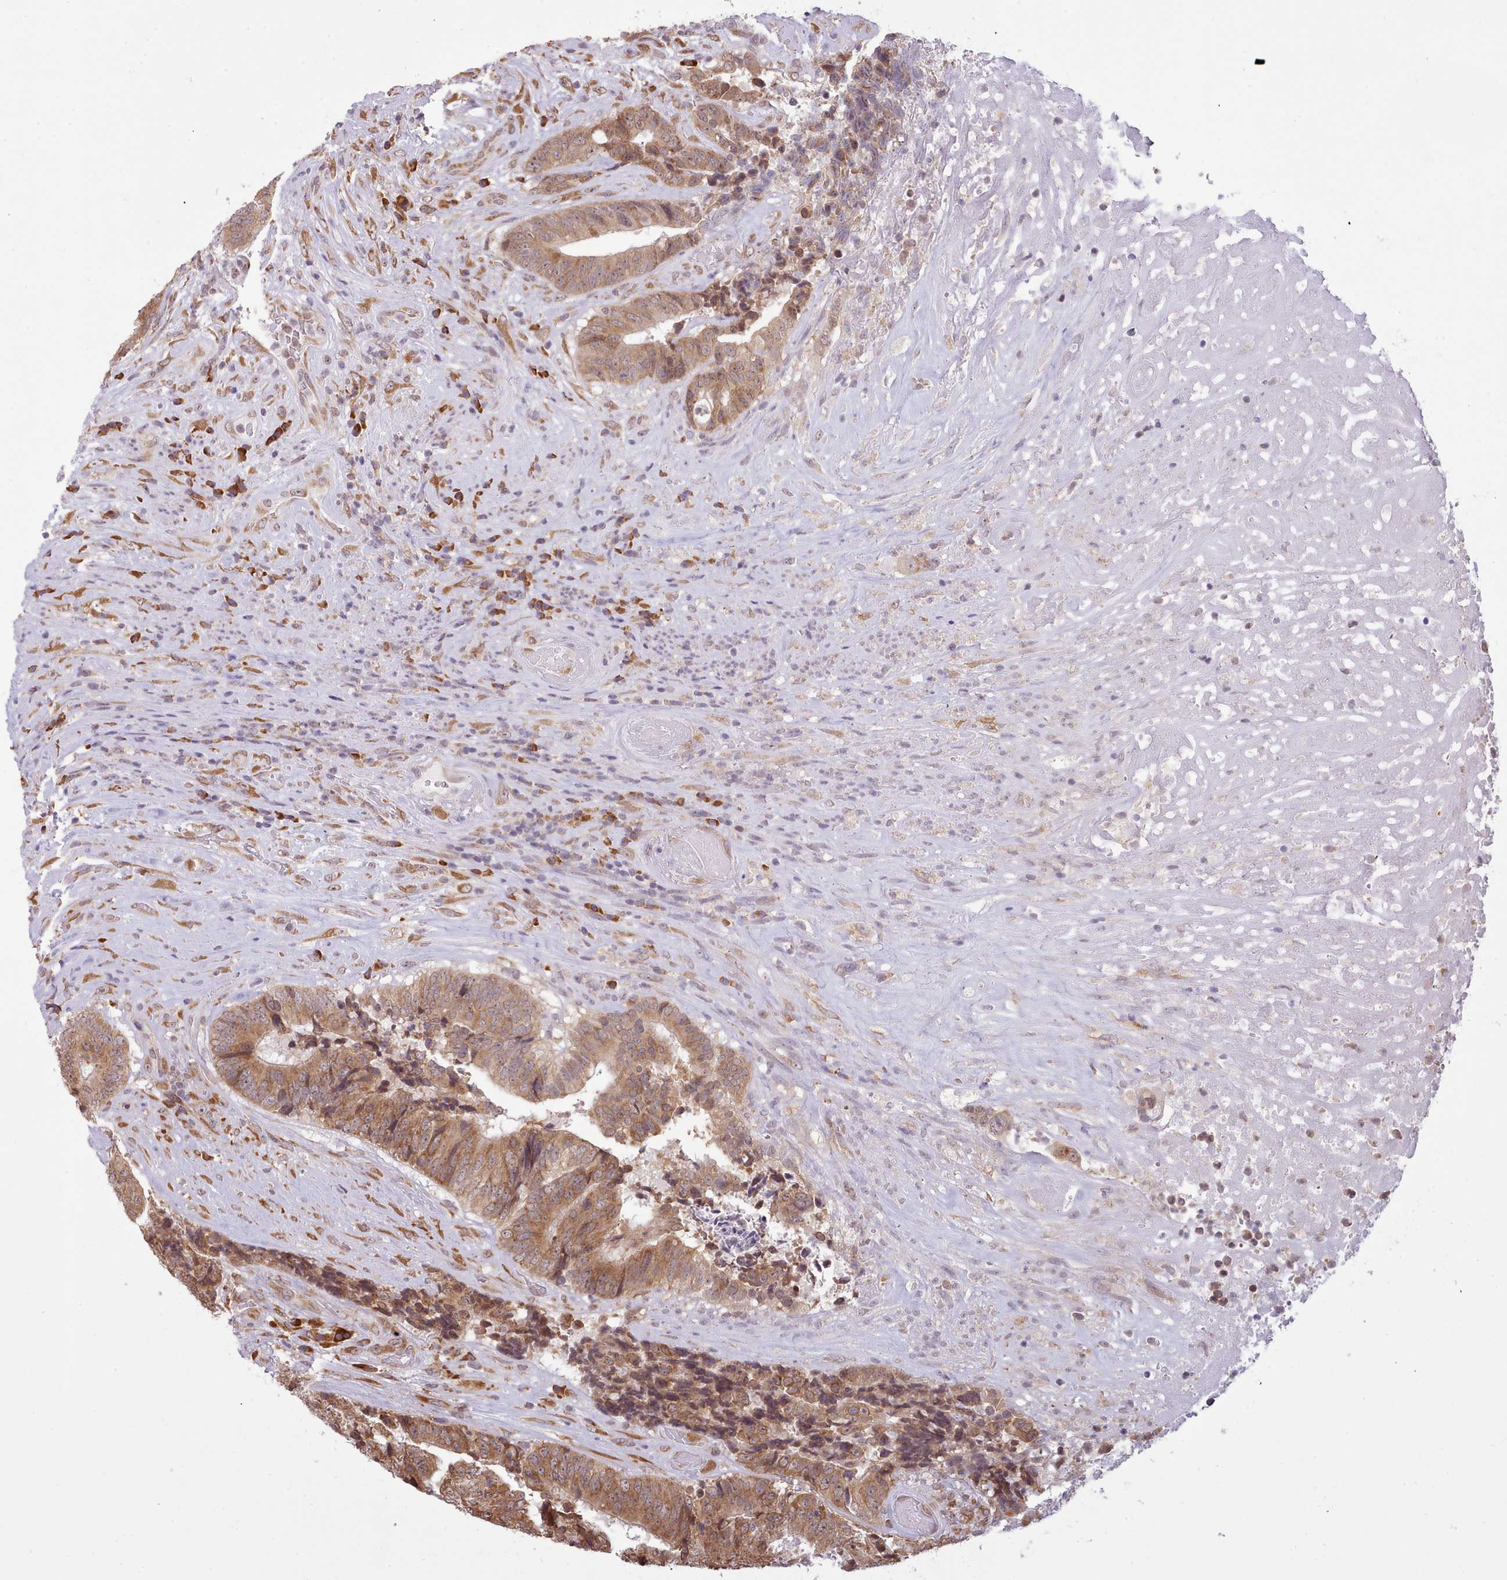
{"staining": {"intensity": "moderate", "quantity": ">75%", "location": "cytoplasmic/membranous"}, "tissue": "colorectal cancer", "cell_type": "Tumor cells", "image_type": "cancer", "snomed": [{"axis": "morphology", "description": "Adenocarcinoma, NOS"}, {"axis": "topography", "description": "Rectum"}], "caption": "IHC of adenocarcinoma (colorectal) demonstrates medium levels of moderate cytoplasmic/membranous staining in approximately >75% of tumor cells.", "gene": "SEC61B", "patient": {"sex": "male", "age": 72}}